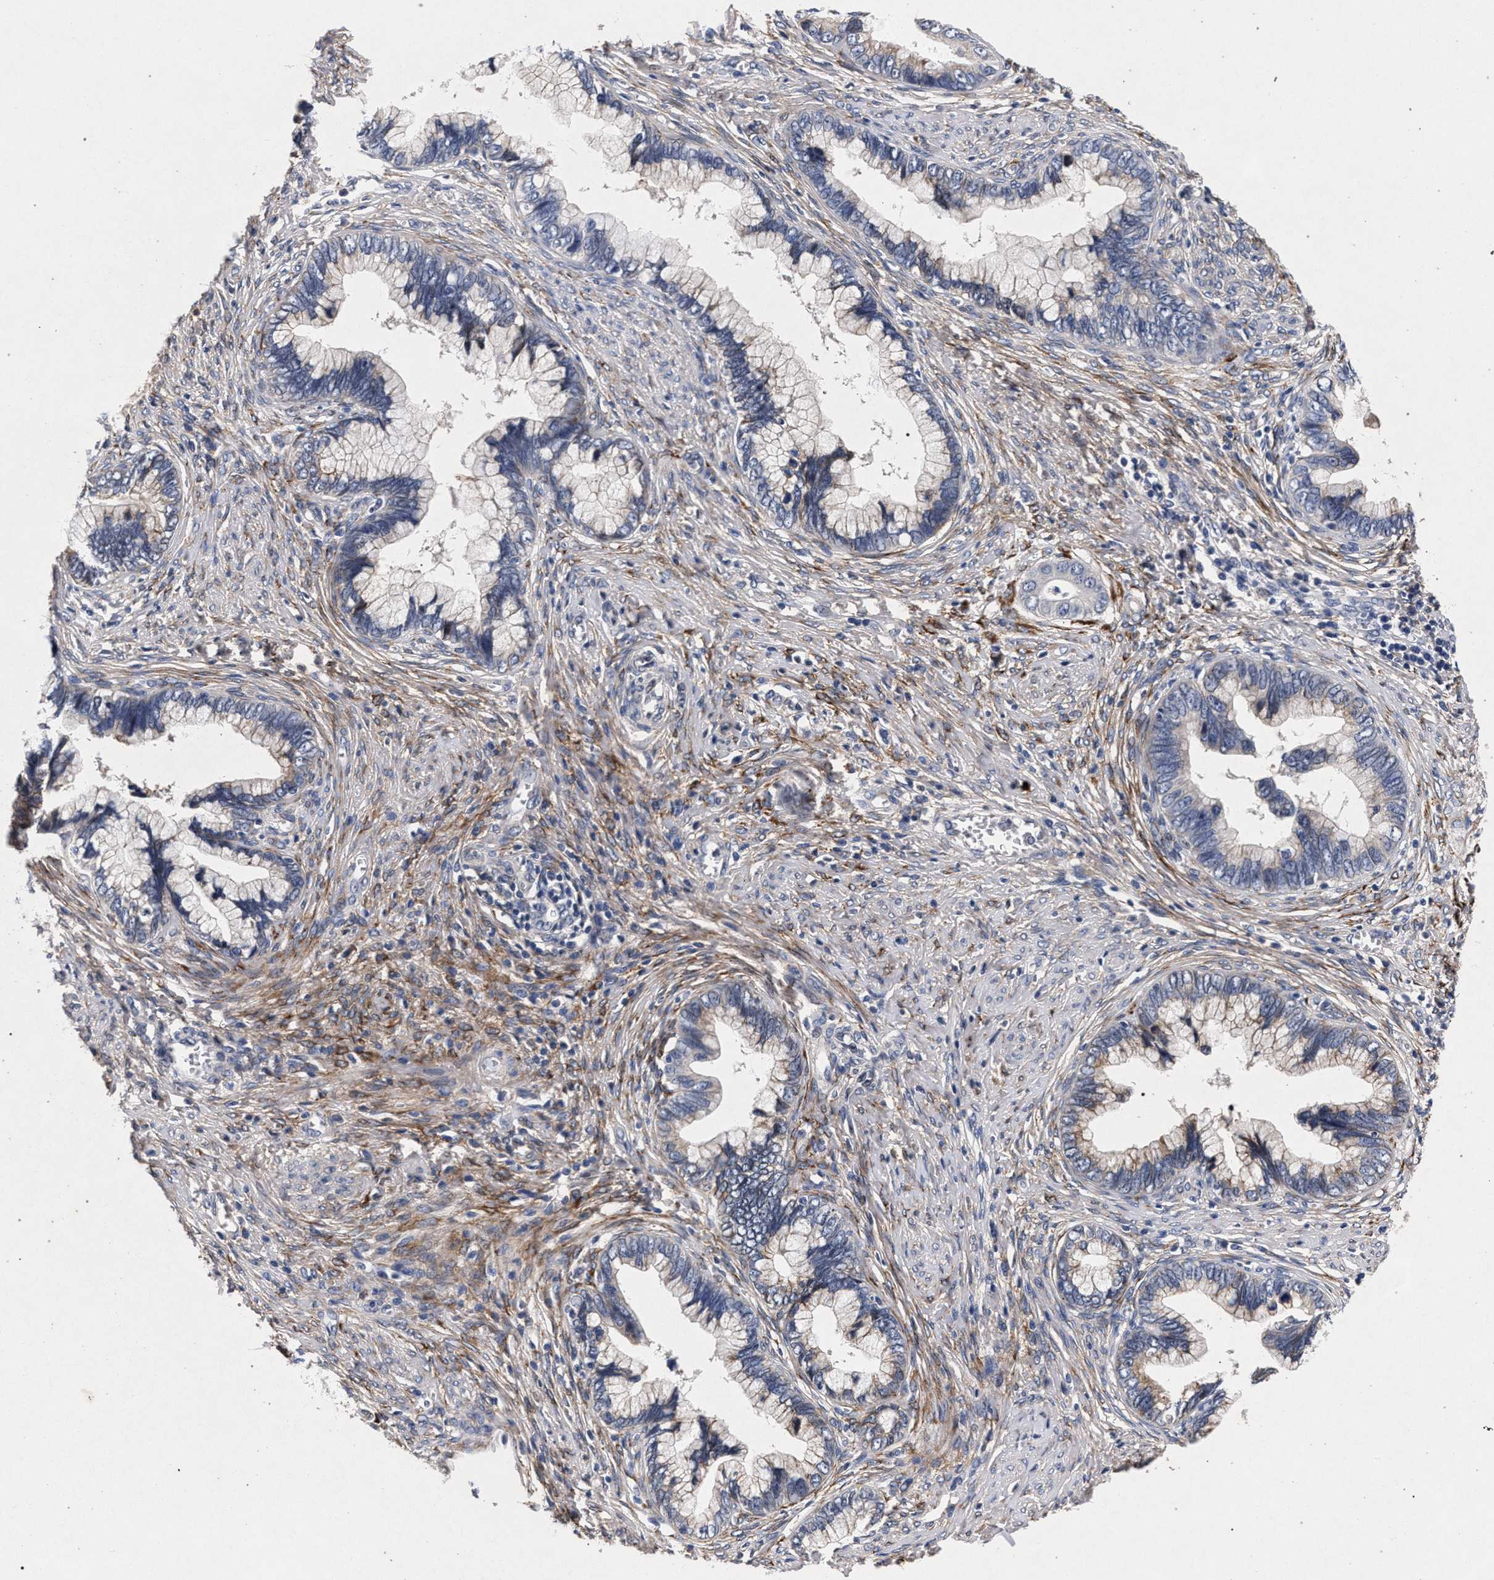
{"staining": {"intensity": "weak", "quantity": "<25%", "location": "cytoplasmic/membranous"}, "tissue": "cervical cancer", "cell_type": "Tumor cells", "image_type": "cancer", "snomed": [{"axis": "morphology", "description": "Adenocarcinoma, NOS"}, {"axis": "topography", "description": "Cervix"}], "caption": "Cervical adenocarcinoma stained for a protein using immunohistochemistry (IHC) demonstrates no staining tumor cells.", "gene": "NEK7", "patient": {"sex": "female", "age": 44}}